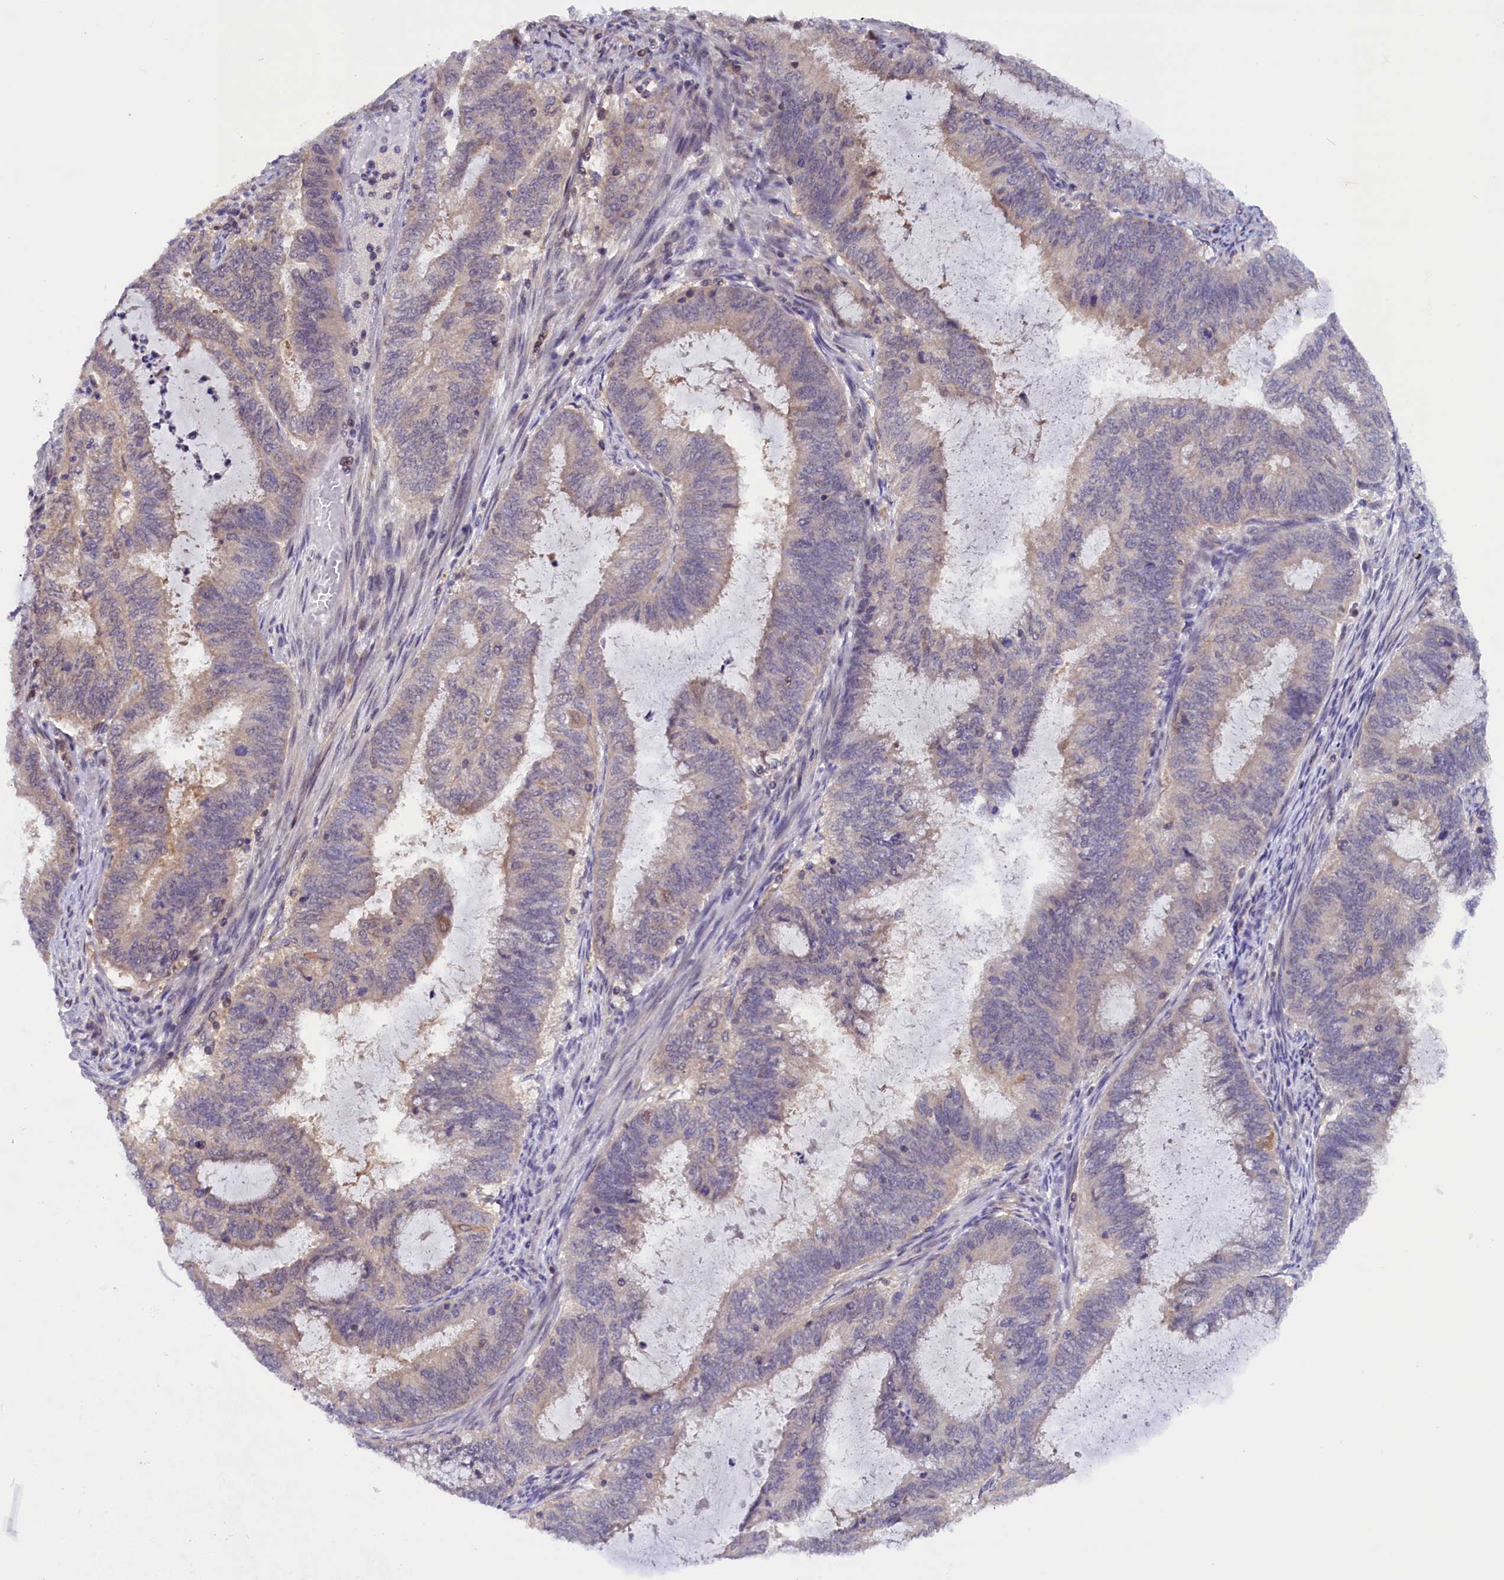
{"staining": {"intensity": "negative", "quantity": "none", "location": "none"}, "tissue": "endometrial cancer", "cell_type": "Tumor cells", "image_type": "cancer", "snomed": [{"axis": "morphology", "description": "Adenocarcinoma, NOS"}, {"axis": "topography", "description": "Endometrium"}], "caption": "High magnification brightfield microscopy of endometrial cancer (adenocarcinoma) stained with DAB (brown) and counterstained with hematoxylin (blue): tumor cells show no significant positivity.", "gene": "TBCB", "patient": {"sex": "female", "age": 51}}